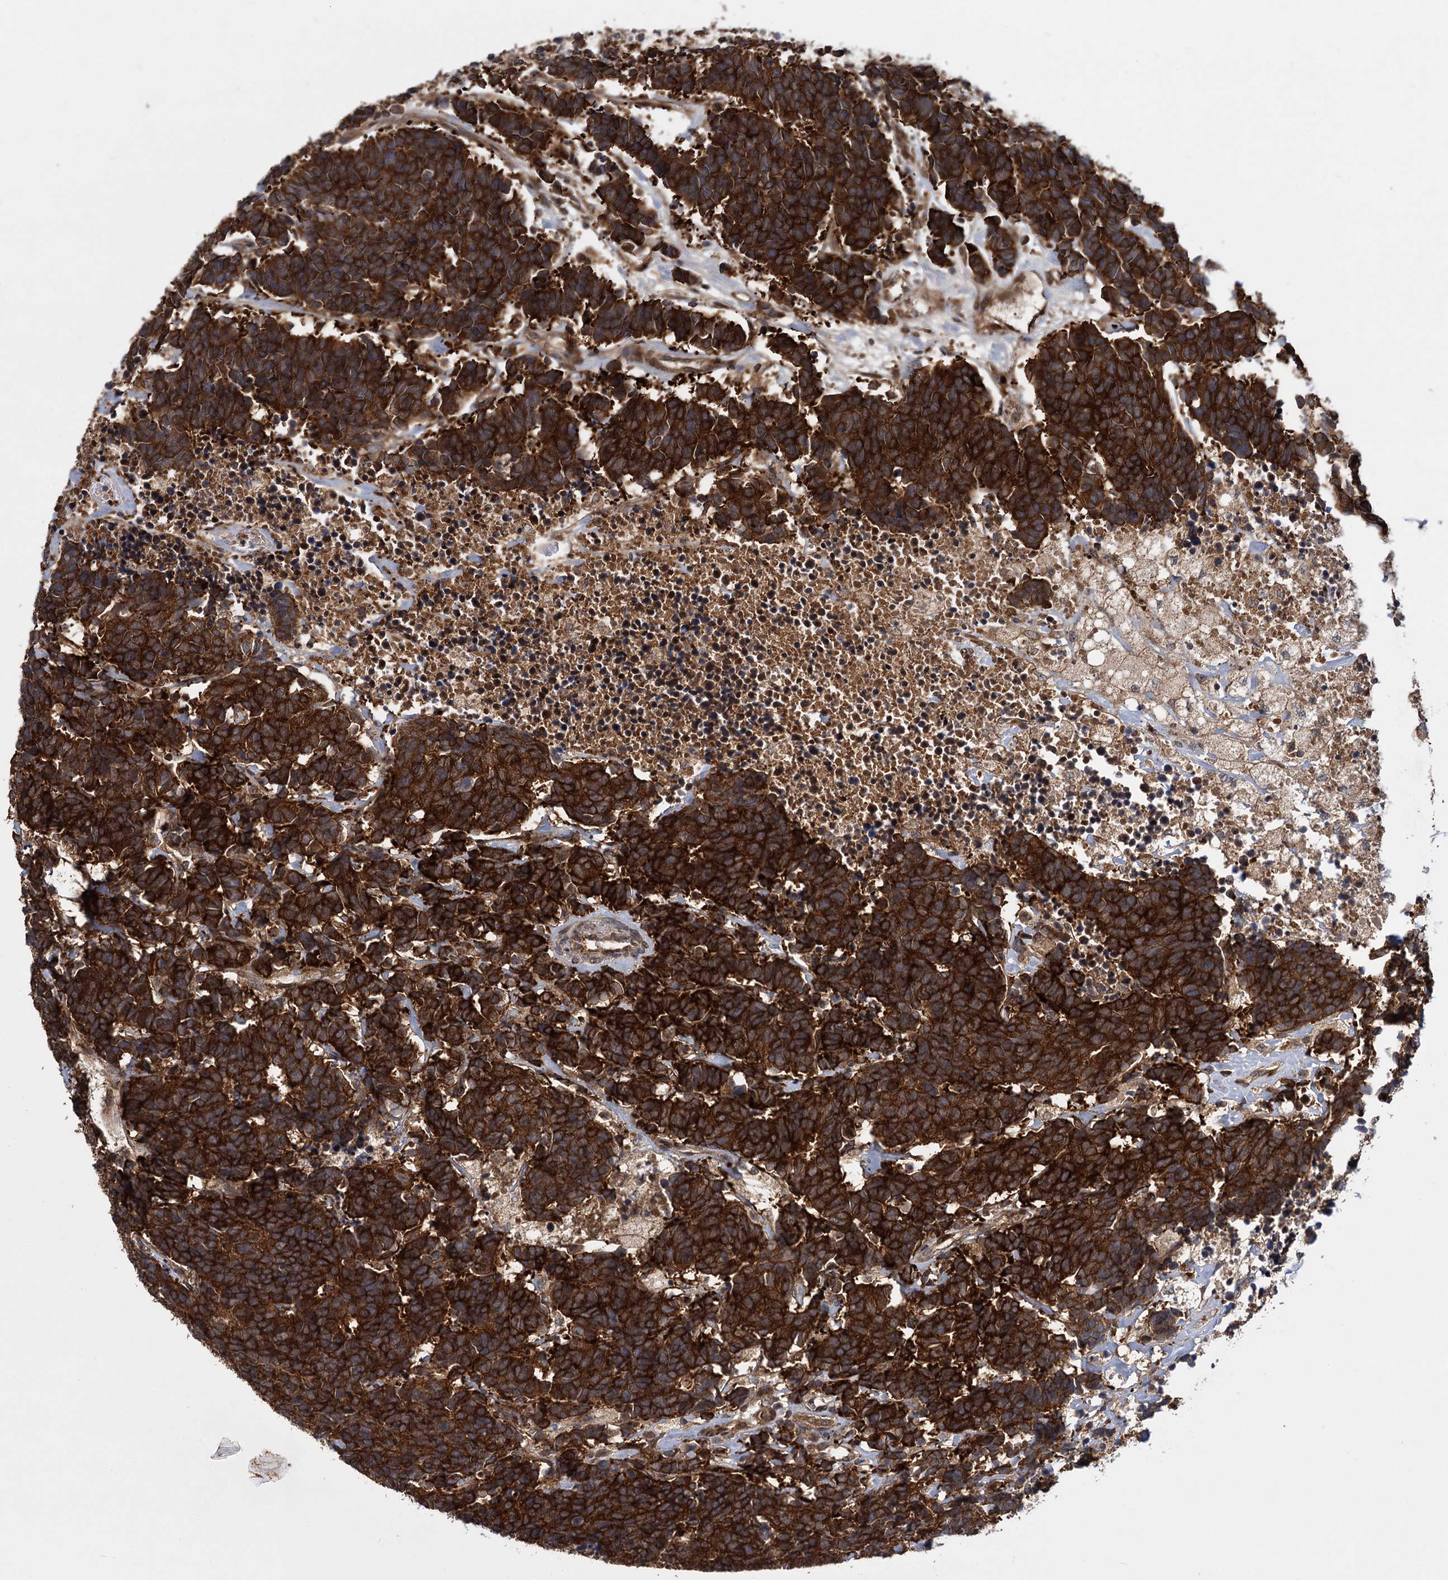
{"staining": {"intensity": "strong", "quantity": ">75%", "location": "cytoplasmic/membranous"}, "tissue": "carcinoid", "cell_type": "Tumor cells", "image_type": "cancer", "snomed": [{"axis": "morphology", "description": "Carcinoma, NOS"}, {"axis": "morphology", "description": "Carcinoid, malignant, NOS"}, {"axis": "topography", "description": "Urinary bladder"}], "caption": "This is an image of immunohistochemistry (IHC) staining of carcinoid (malignant), which shows strong expression in the cytoplasmic/membranous of tumor cells.", "gene": "INPPL1", "patient": {"sex": "male", "age": 57}}